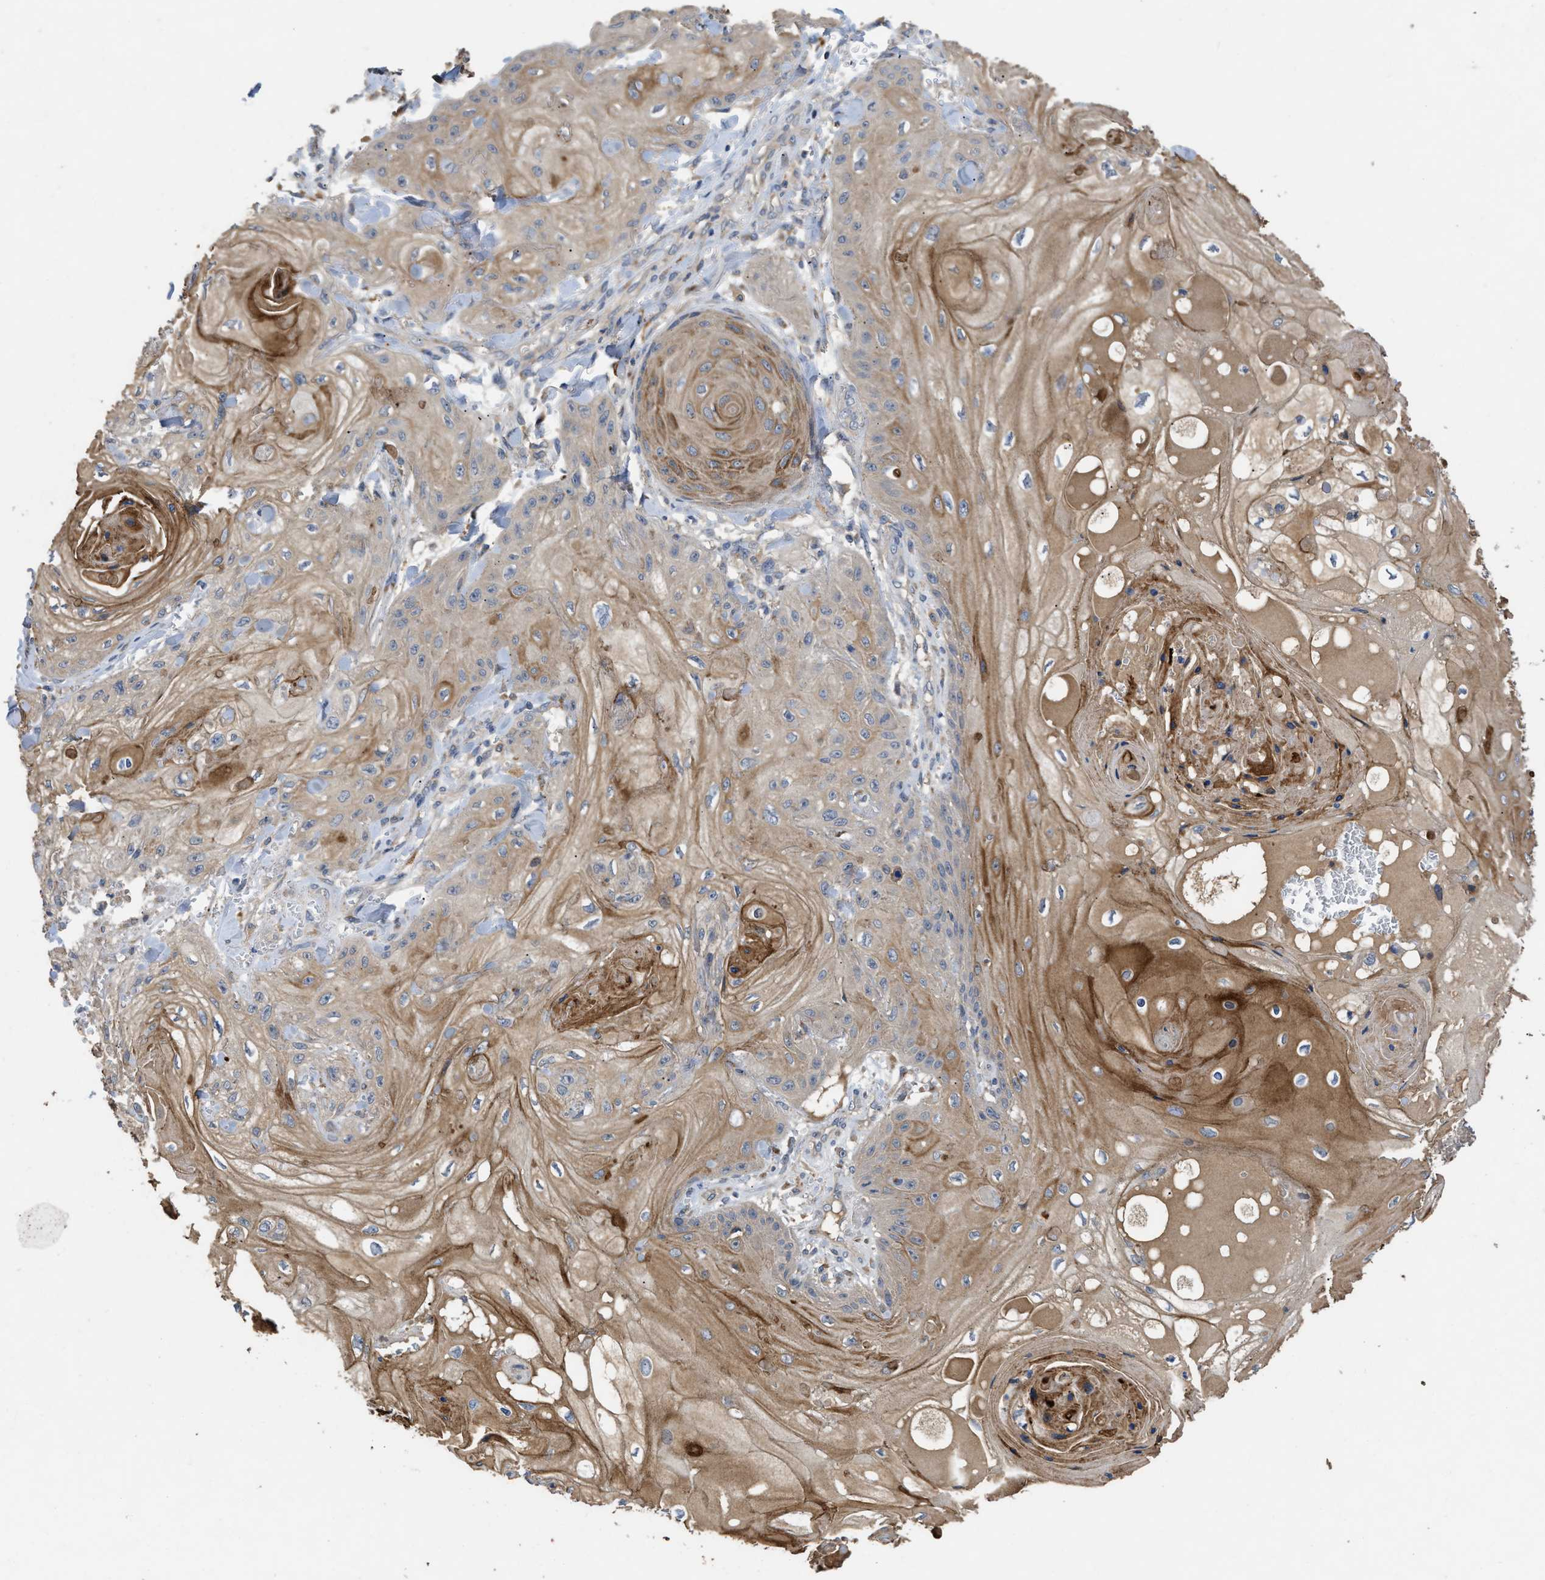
{"staining": {"intensity": "moderate", "quantity": ">75%", "location": "cytoplasmic/membranous"}, "tissue": "skin cancer", "cell_type": "Tumor cells", "image_type": "cancer", "snomed": [{"axis": "morphology", "description": "Squamous cell carcinoma, NOS"}, {"axis": "topography", "description": "Skin"}], "caption": "There is medium levels of moderate cytoplasmic/membranous staining in tumor cells of skin cancer, as demonstrated by immunohistochemical staining (brown color).", "gene": "SIK2", "patient": {"sex": "male", "age": 74}}